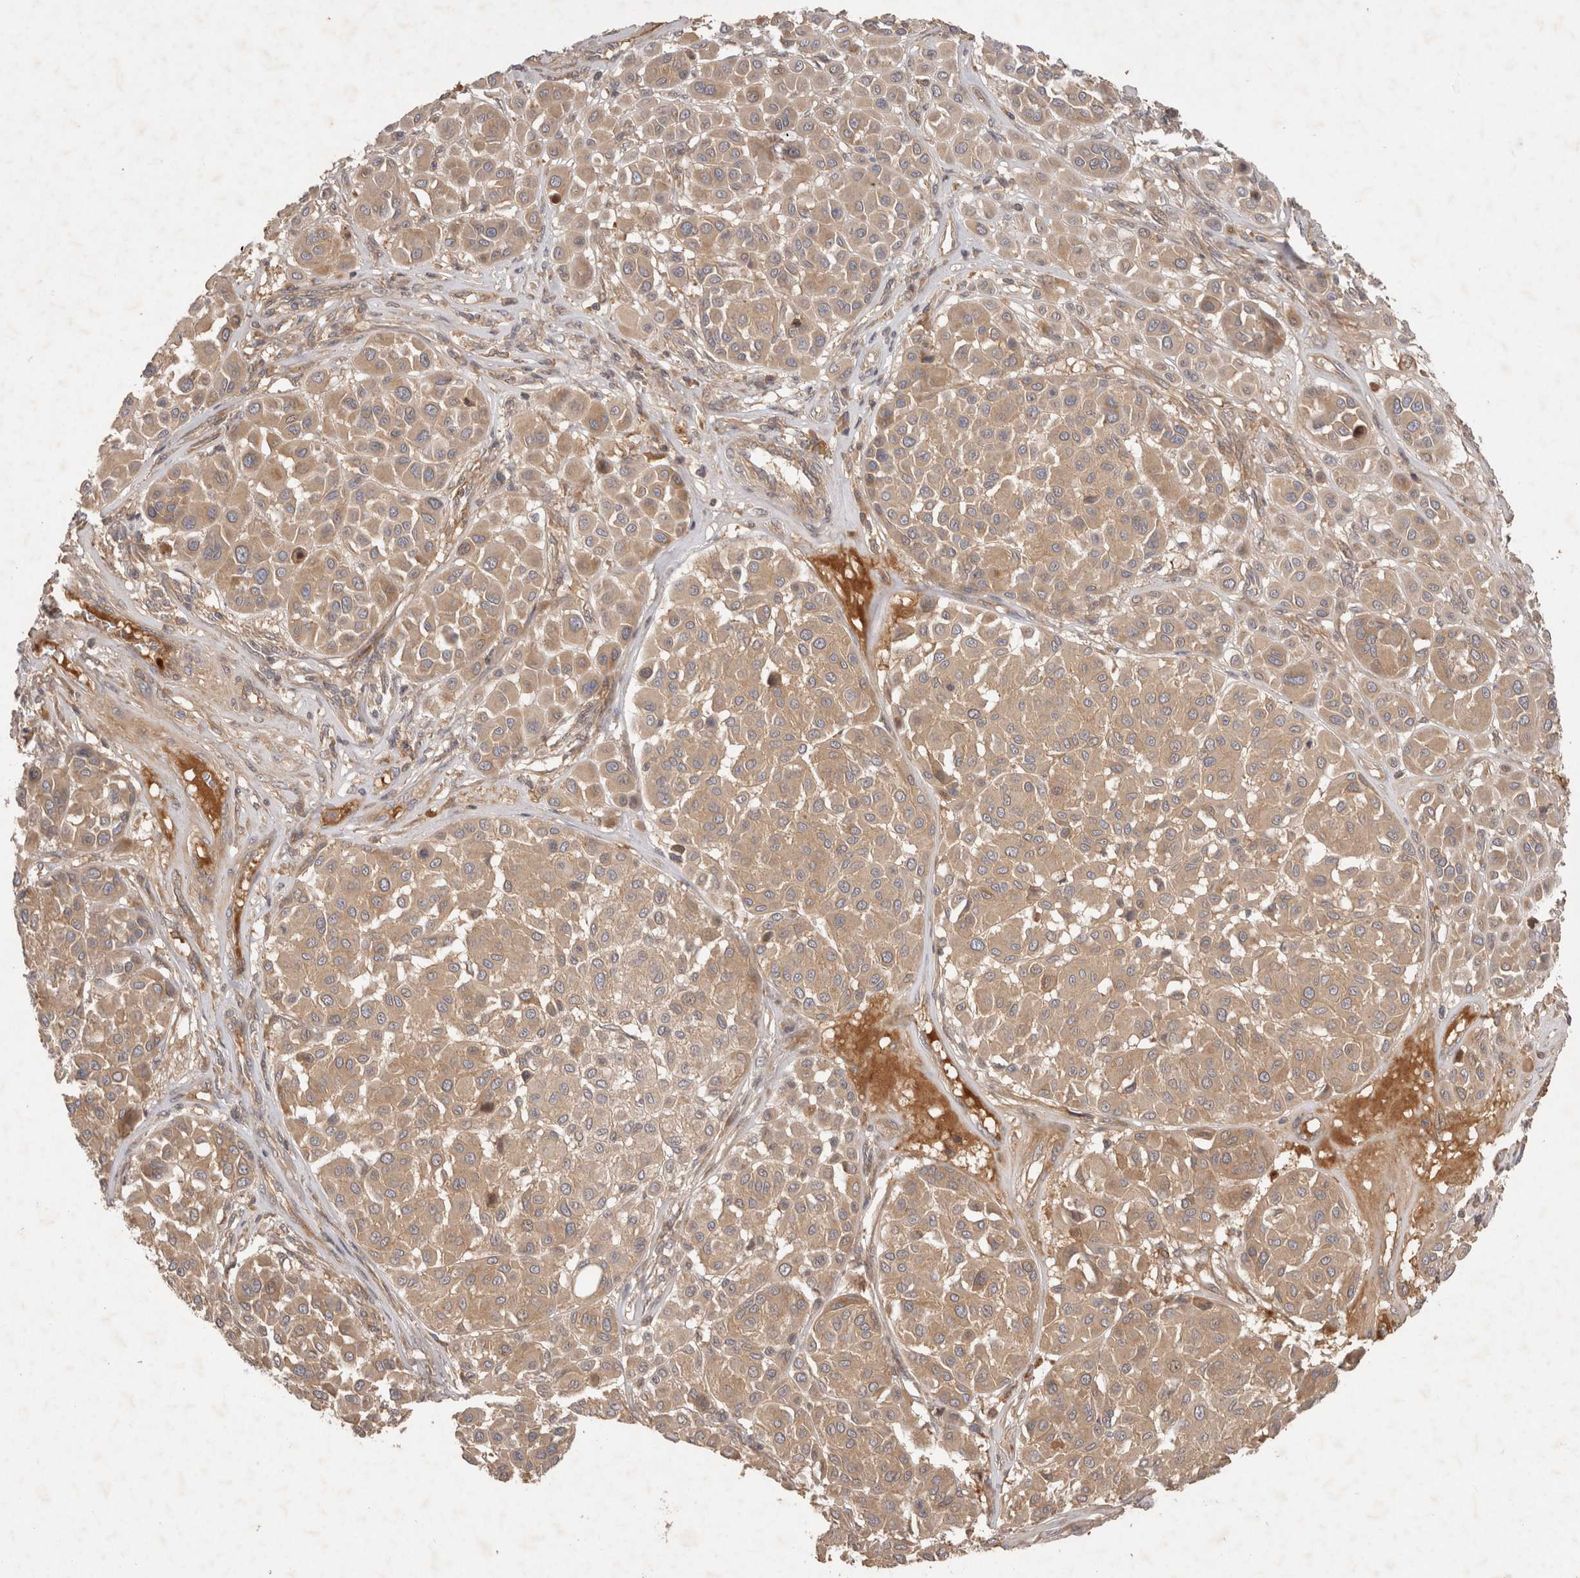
{"staining": {"intensity": "weak", "quantity": ">75%", "location": "cytoplasmic/membranous"}, "tissue": "melanoma", "cell_type": "Tumor cells", "image_type": "cancer", "snomed": [{"axis": "morphology", "description": "Malignant melanoma, Metastatic site"}, {"axis": "topography", "description": "Soft tissue"}], "caption": "Malignant melanoma (metastatic site) stained with immunohistochemistry shows weak cytoplasmic/membranous expression in about >75% of tumor cells.", "gene": "PPP1R42", "patient": {"sex": "male", "age": 41}}